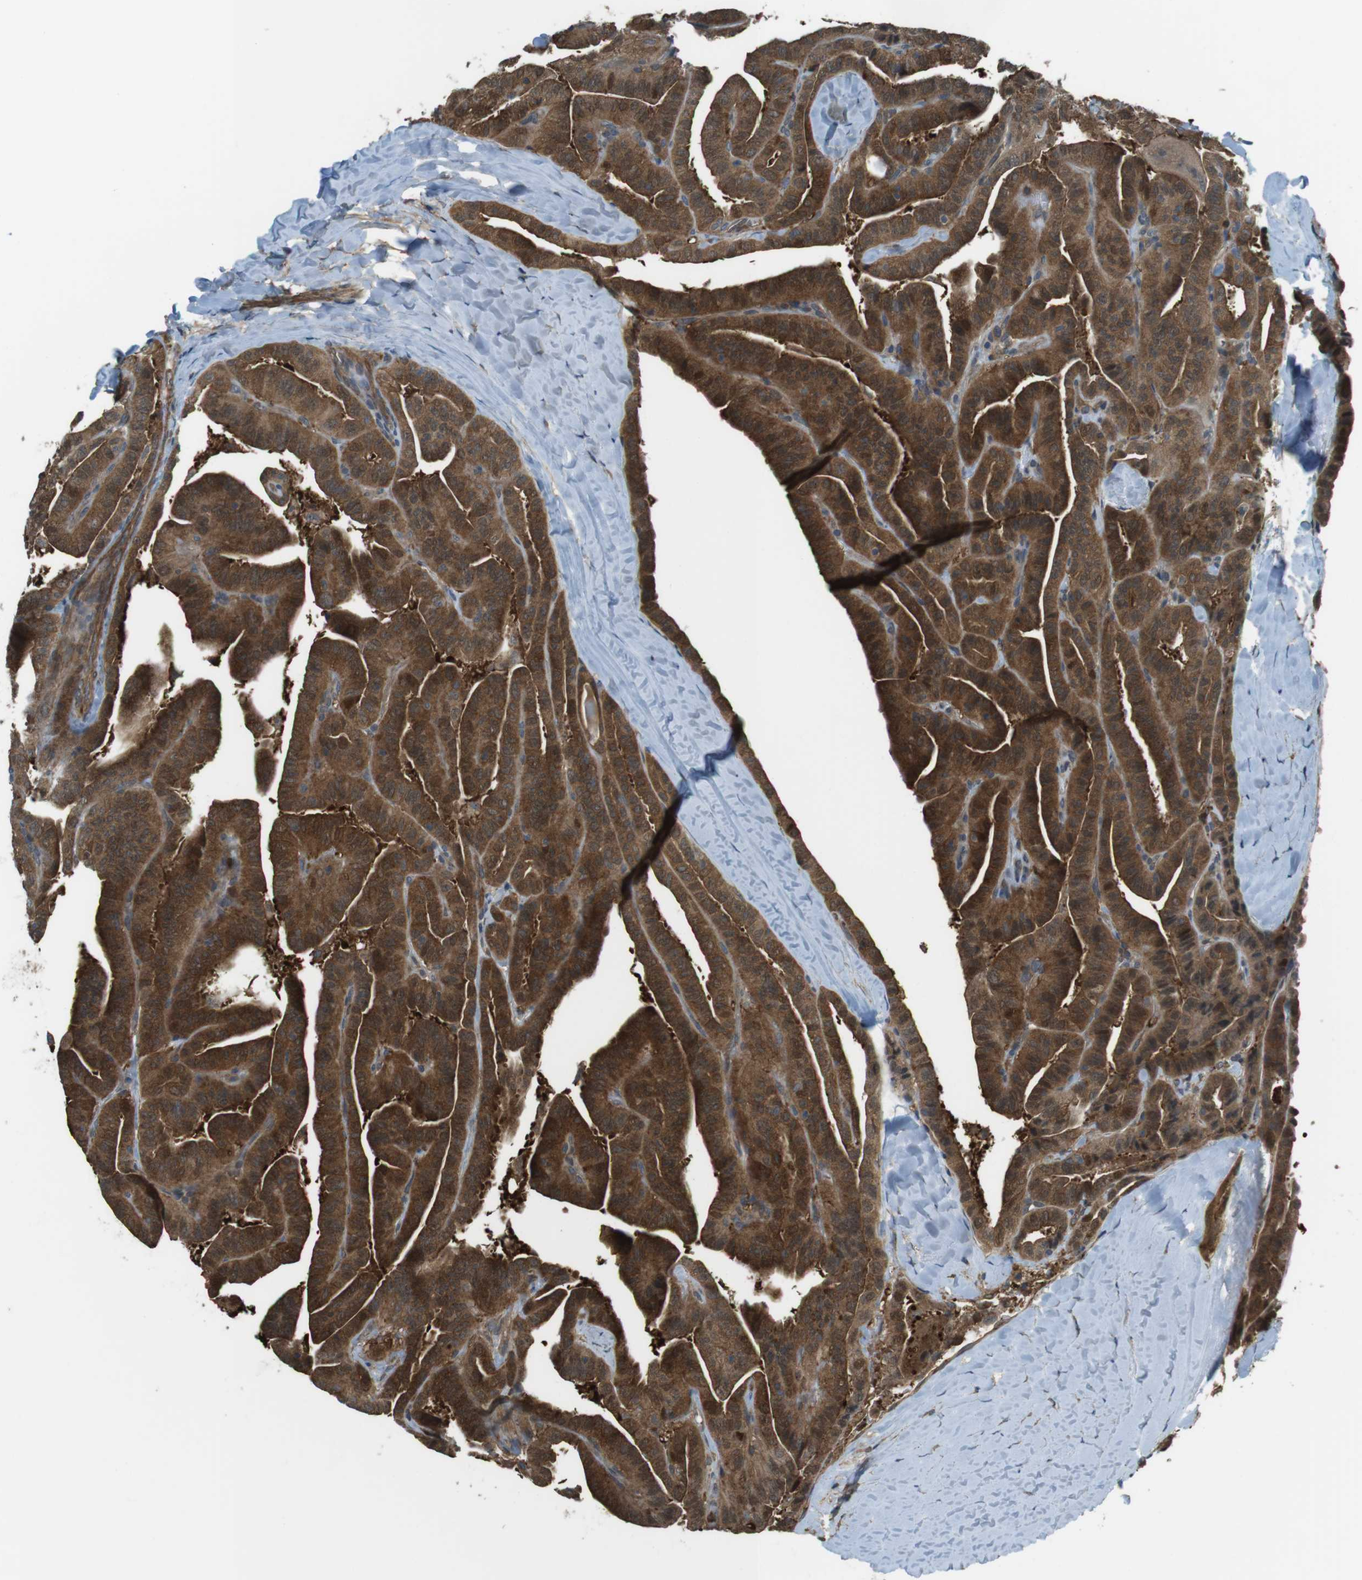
{"staining": {"intensity": "strong", "quantity": ">75%", "location": "cytoplasmic/membranous"}, "tissue": "thyroid cancer", "cell_type": "Tumor cells", "image_type": "cancer", "snomed": [{"axis": "morphology", "description": "Papillary adenocarcinoma, NOS"}, {"axis": "topography", "description": "Thyroid gland"}], "caption": "Human papillary adenocarcinoma (thyroid) stained with a protein marker shows strong staining in tumor cells.", "gene": "LRRC3B", "patient": {"sex": "male", "age": 77}}